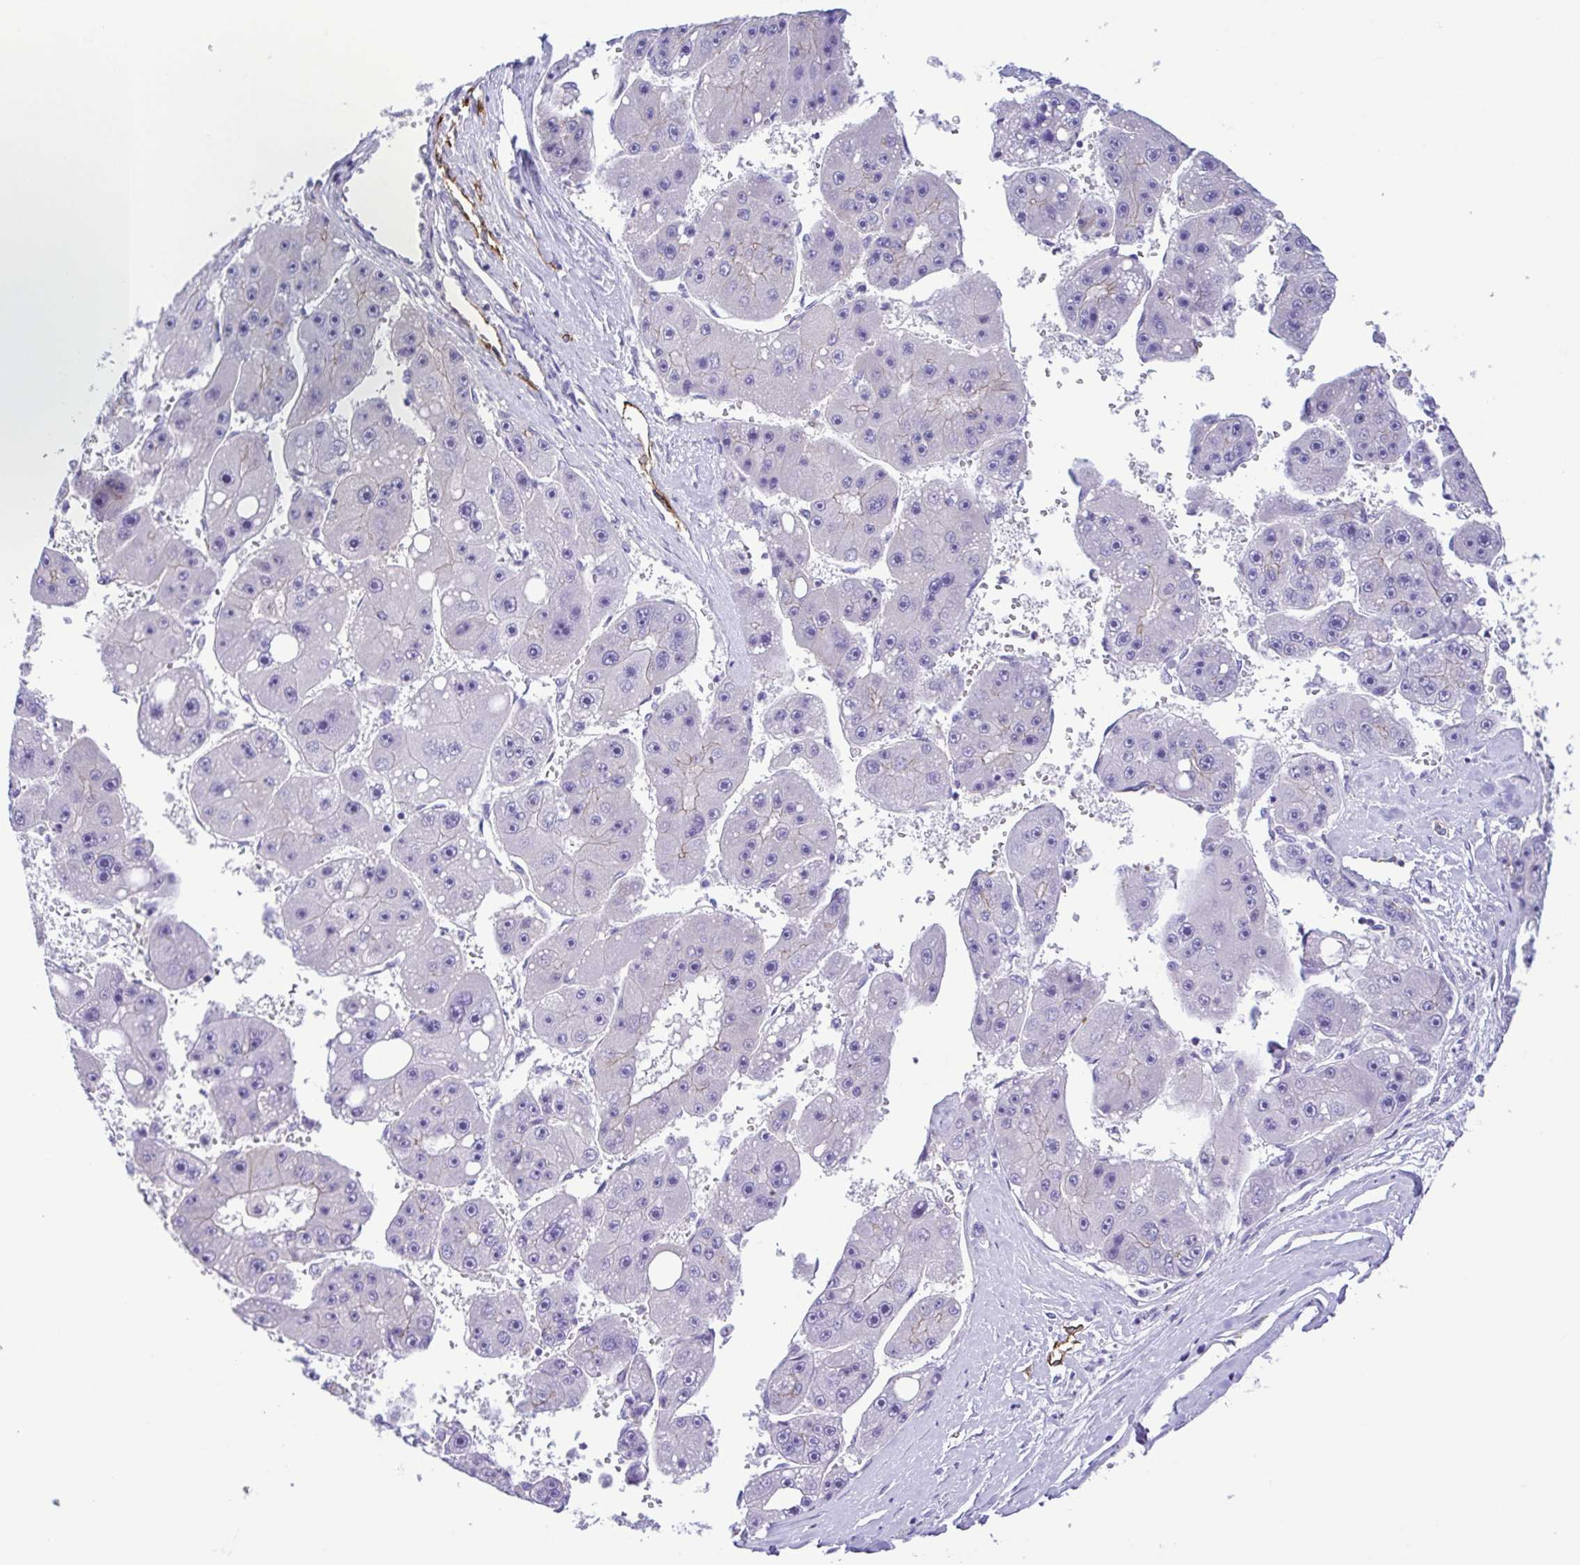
{"staining": {"intensity": "negative", "quantity": "none", "location": "none"}, "tissue": "liver cancer", "cell_type": "Tumor cells", "image_type": "cancer", "snomed": [{"axis": "morphology", "description": "Carcinoma, Hepatocellular, NOS"}, {"axis": "topography", "description": "Liver"}], "caption": "An IHC micrograph of liver cancer (hepatocellular carcinoma) is shown. There is no staining in tumor cells of liver cancer (hepatocellular carcinoma).", "gene": "GPR182", "patient": {"sex": "female", "age": 61}}